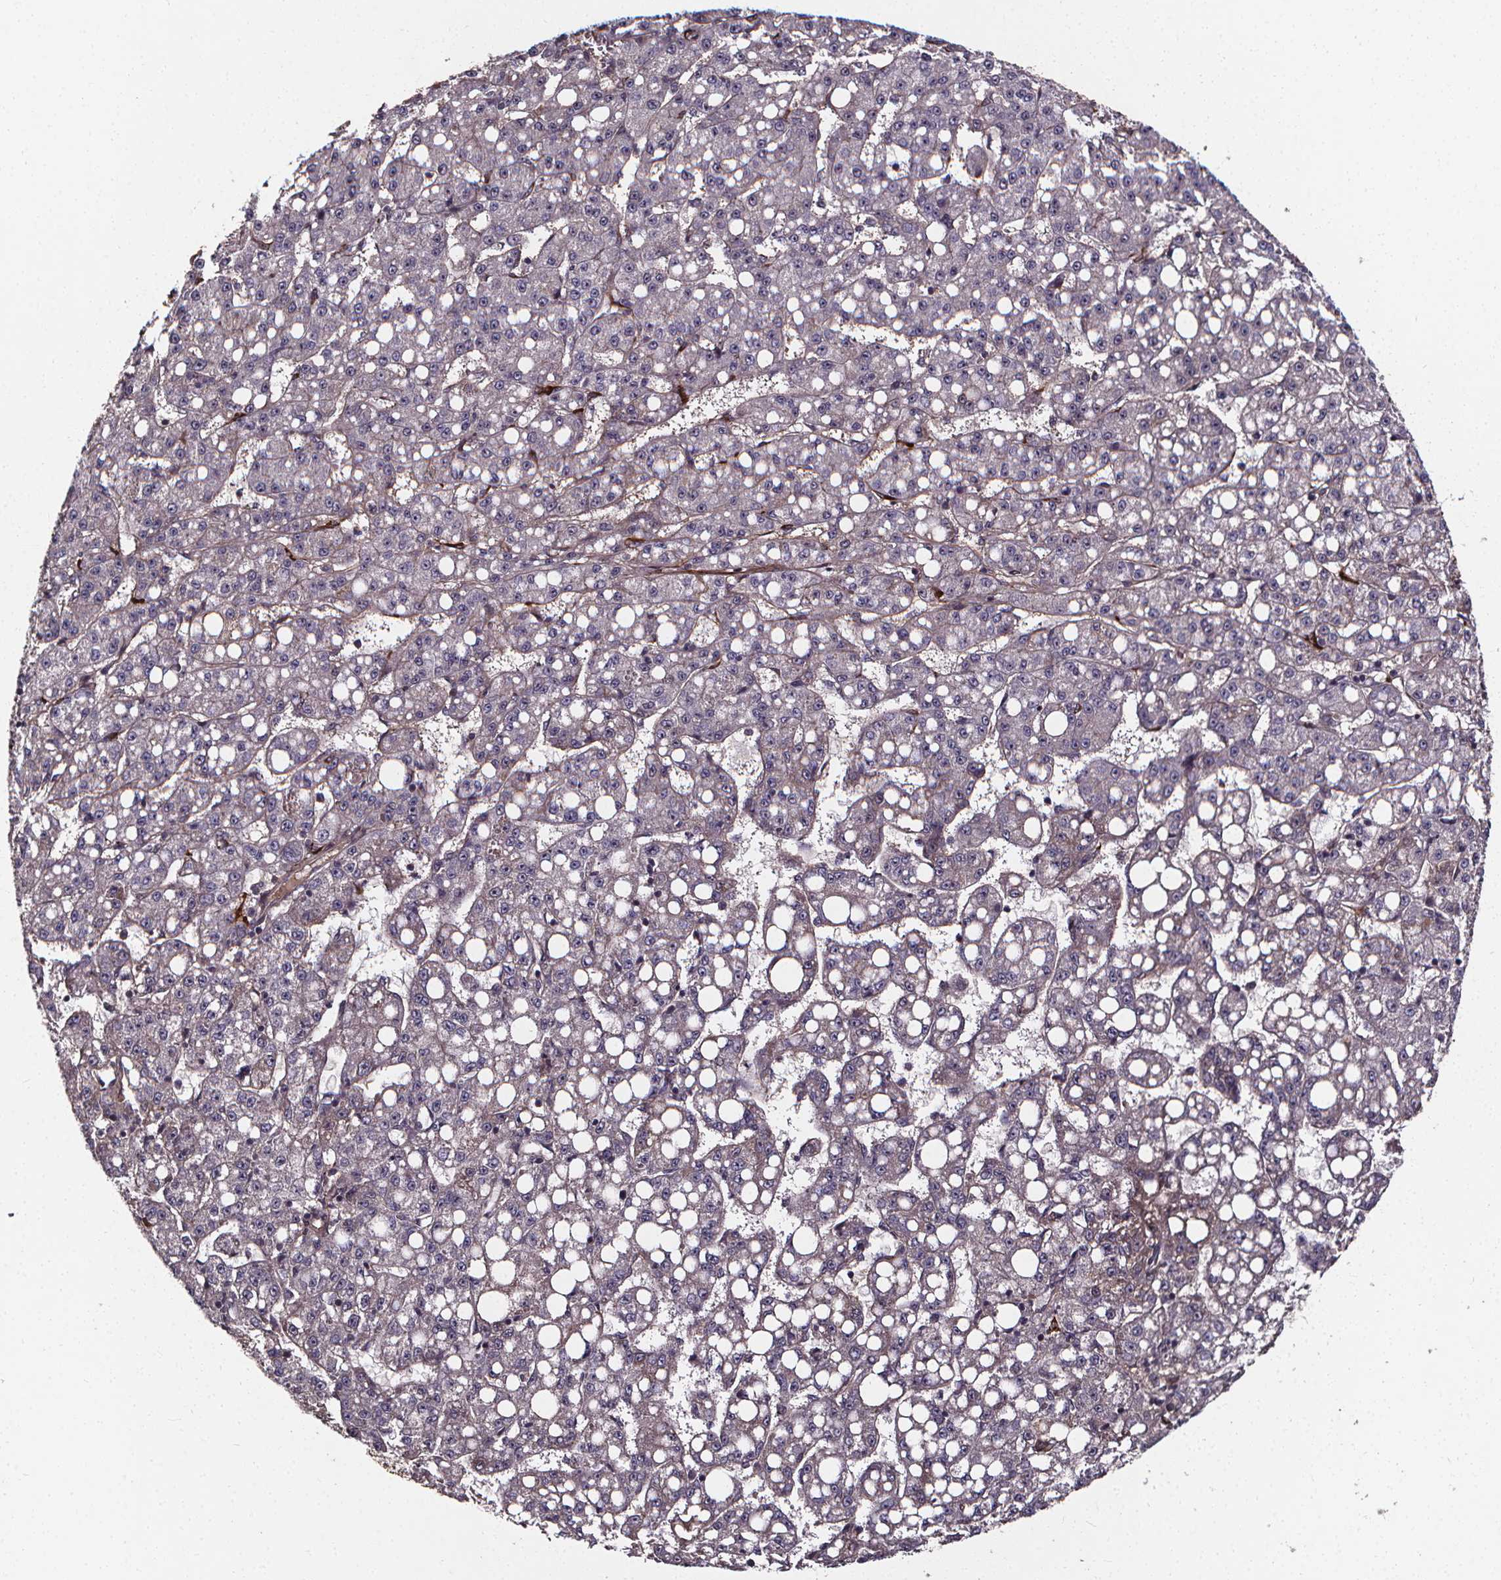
{"staining": {"intensity": "negative", "quantity": "none", "location": "none"}, "tissue": "liver cancer", "cell_type": "Tumor cells", "image_type": "cancer", "snomed": [{"axis": "morphology", "description": "Carcinoma, Hepatocellular, NOS"}, {"axis": "topography", "description": "Liver"}], "caption": "Tumor cells are negative for brown protein staining in hepatocellular carcinoma (liver).", "gene": "AEBP1", "patient": {"sex": "female", "age": 65}}